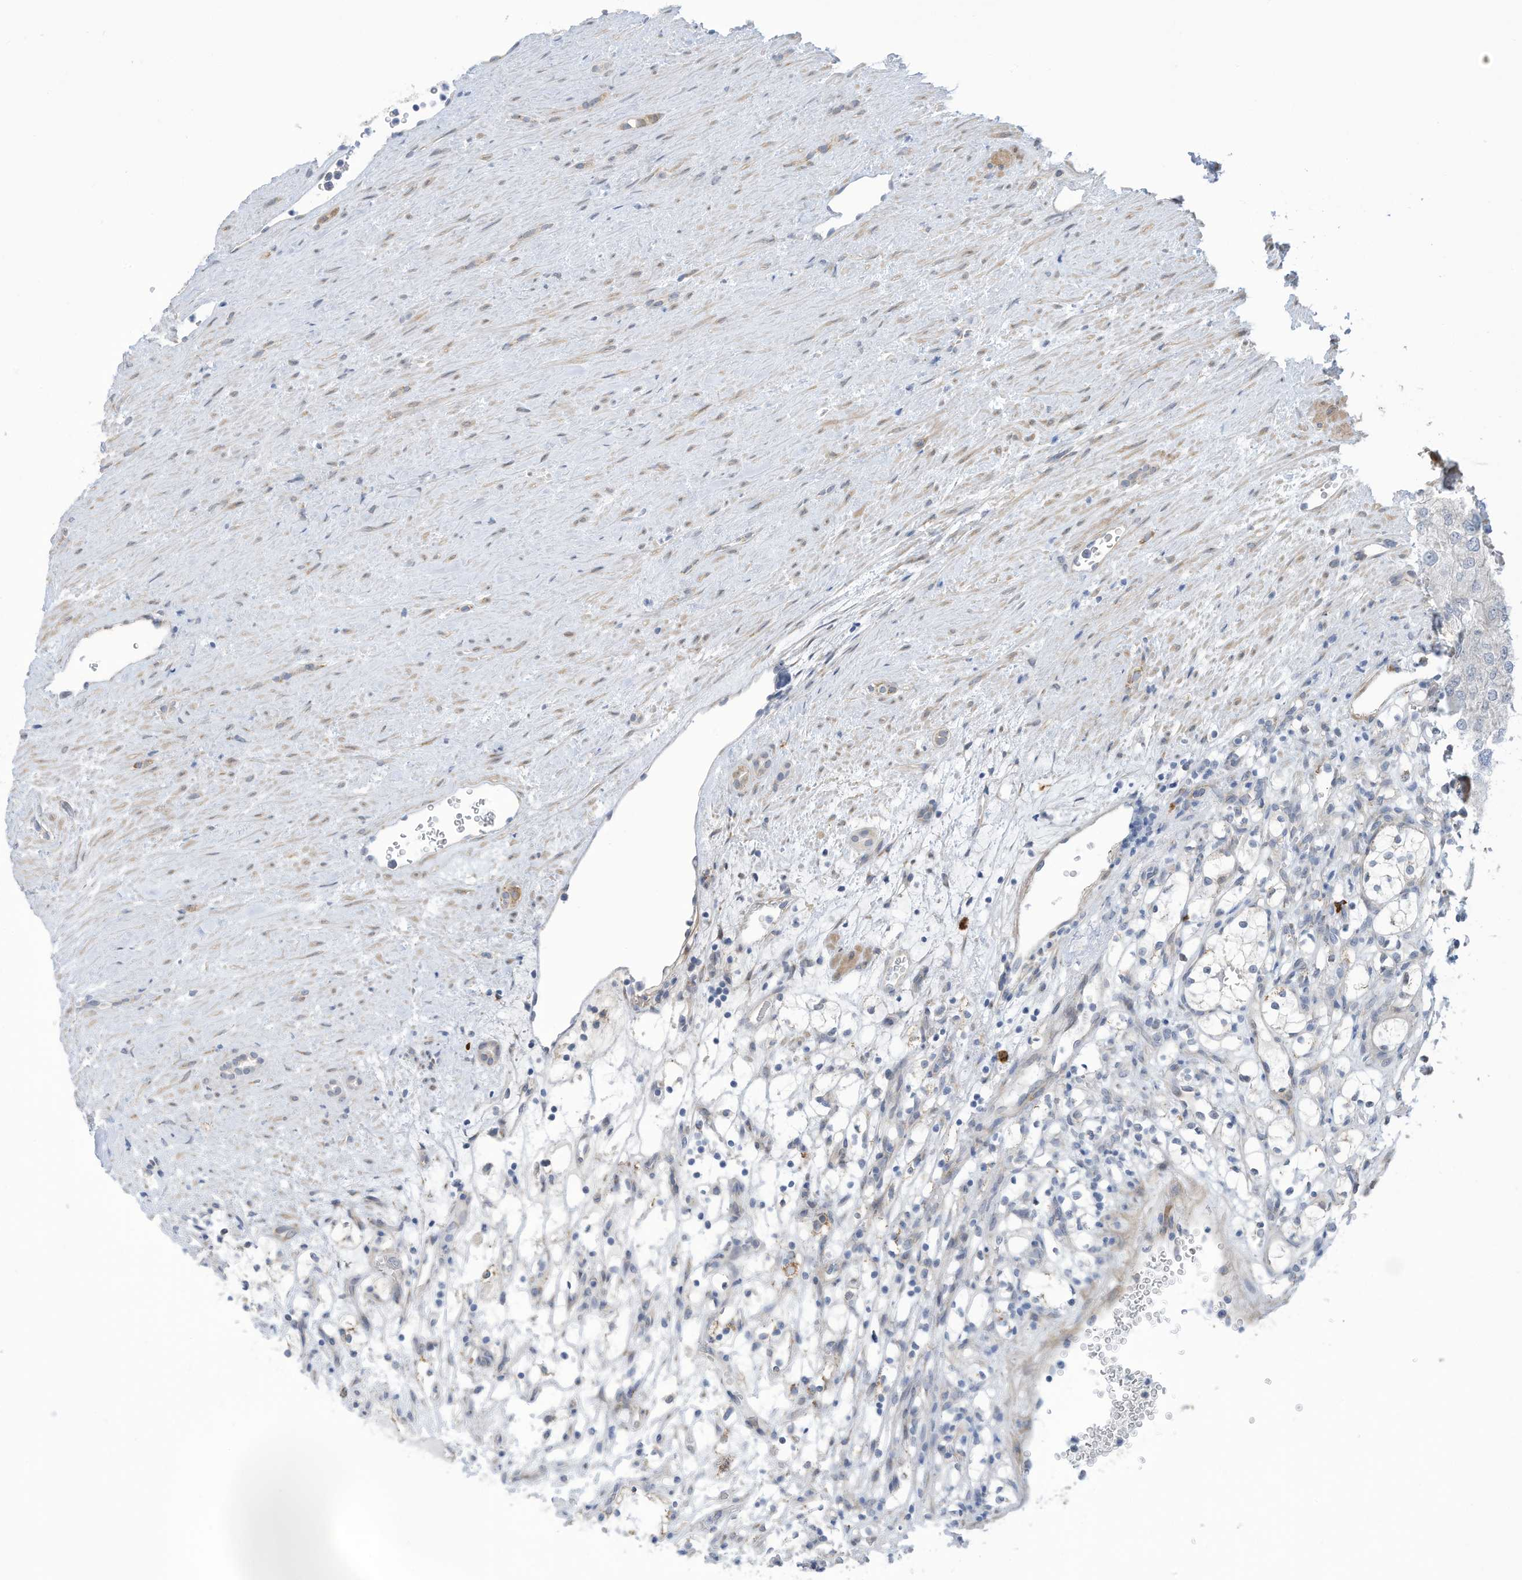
{"staining": {"intensity": "negative", "quantity": "none", "location": "none"}, "tissue": "renal cancer", "cell_type": "Tumor cells", "image_type": "cancer", "snomed": [{"axis": "morphology", "description": "Adenocarcinoma, NOS"}, {"axis": "topography", "description": "Kidney"}], "caption": "Immunohistochemistry micrograph of neoplastic tissue: adenocarcinoma (renal) stained with DAB (3,3'-diaminobenzidine) exhibits no significant protein positivity in tumor cells. (Immunohistochemistry, brightfield microscopy, high magnification).", "gene": "ZNF292", "patient": {"sex": "female", "age": 69}}